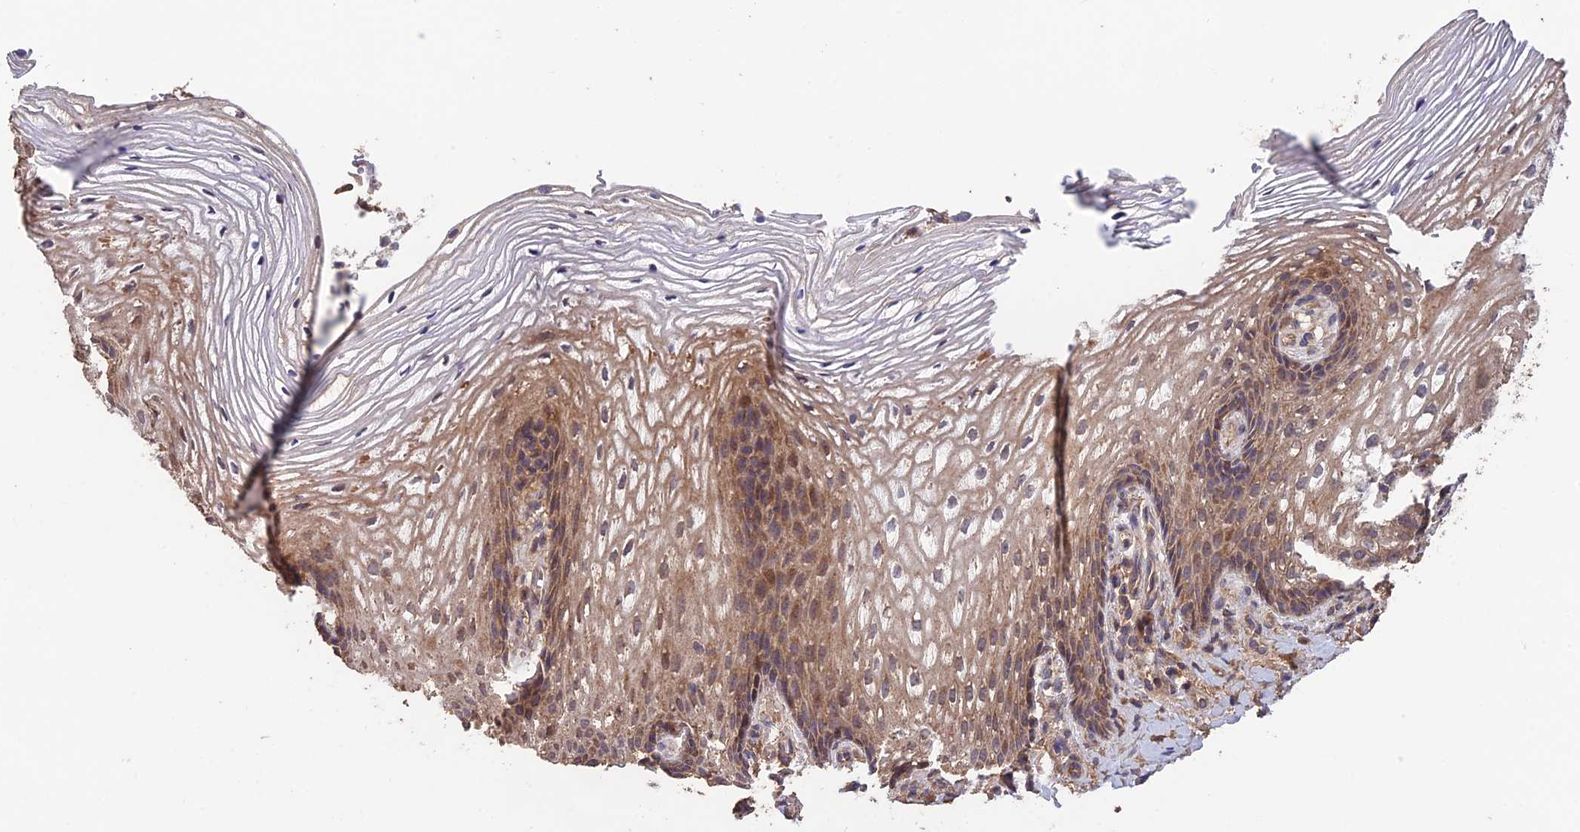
{"staining": {"intensity": "moderate", "quantity": "25%-75%", "location": "cytoplasmic/membranous"}, "tissue": "vagina", "cell_type": "Squamous epithelial cells", "image_type": "normal", "snomed": [{"axis": "morphology", "description": "Normal tissue, NOS"}, {"axis": "topography", "description": "Vagina"}], "caption": "Immunohistochemistry (IHC) of normal vagina displays medium levels of moderate cytoplasmic/membranous positivity in approximately 25%-75% of squamous epithelial cells. Nuclei are stained in blue.", "gene": "SHISA5", "patient": {"sex": "female", "age": 60}}